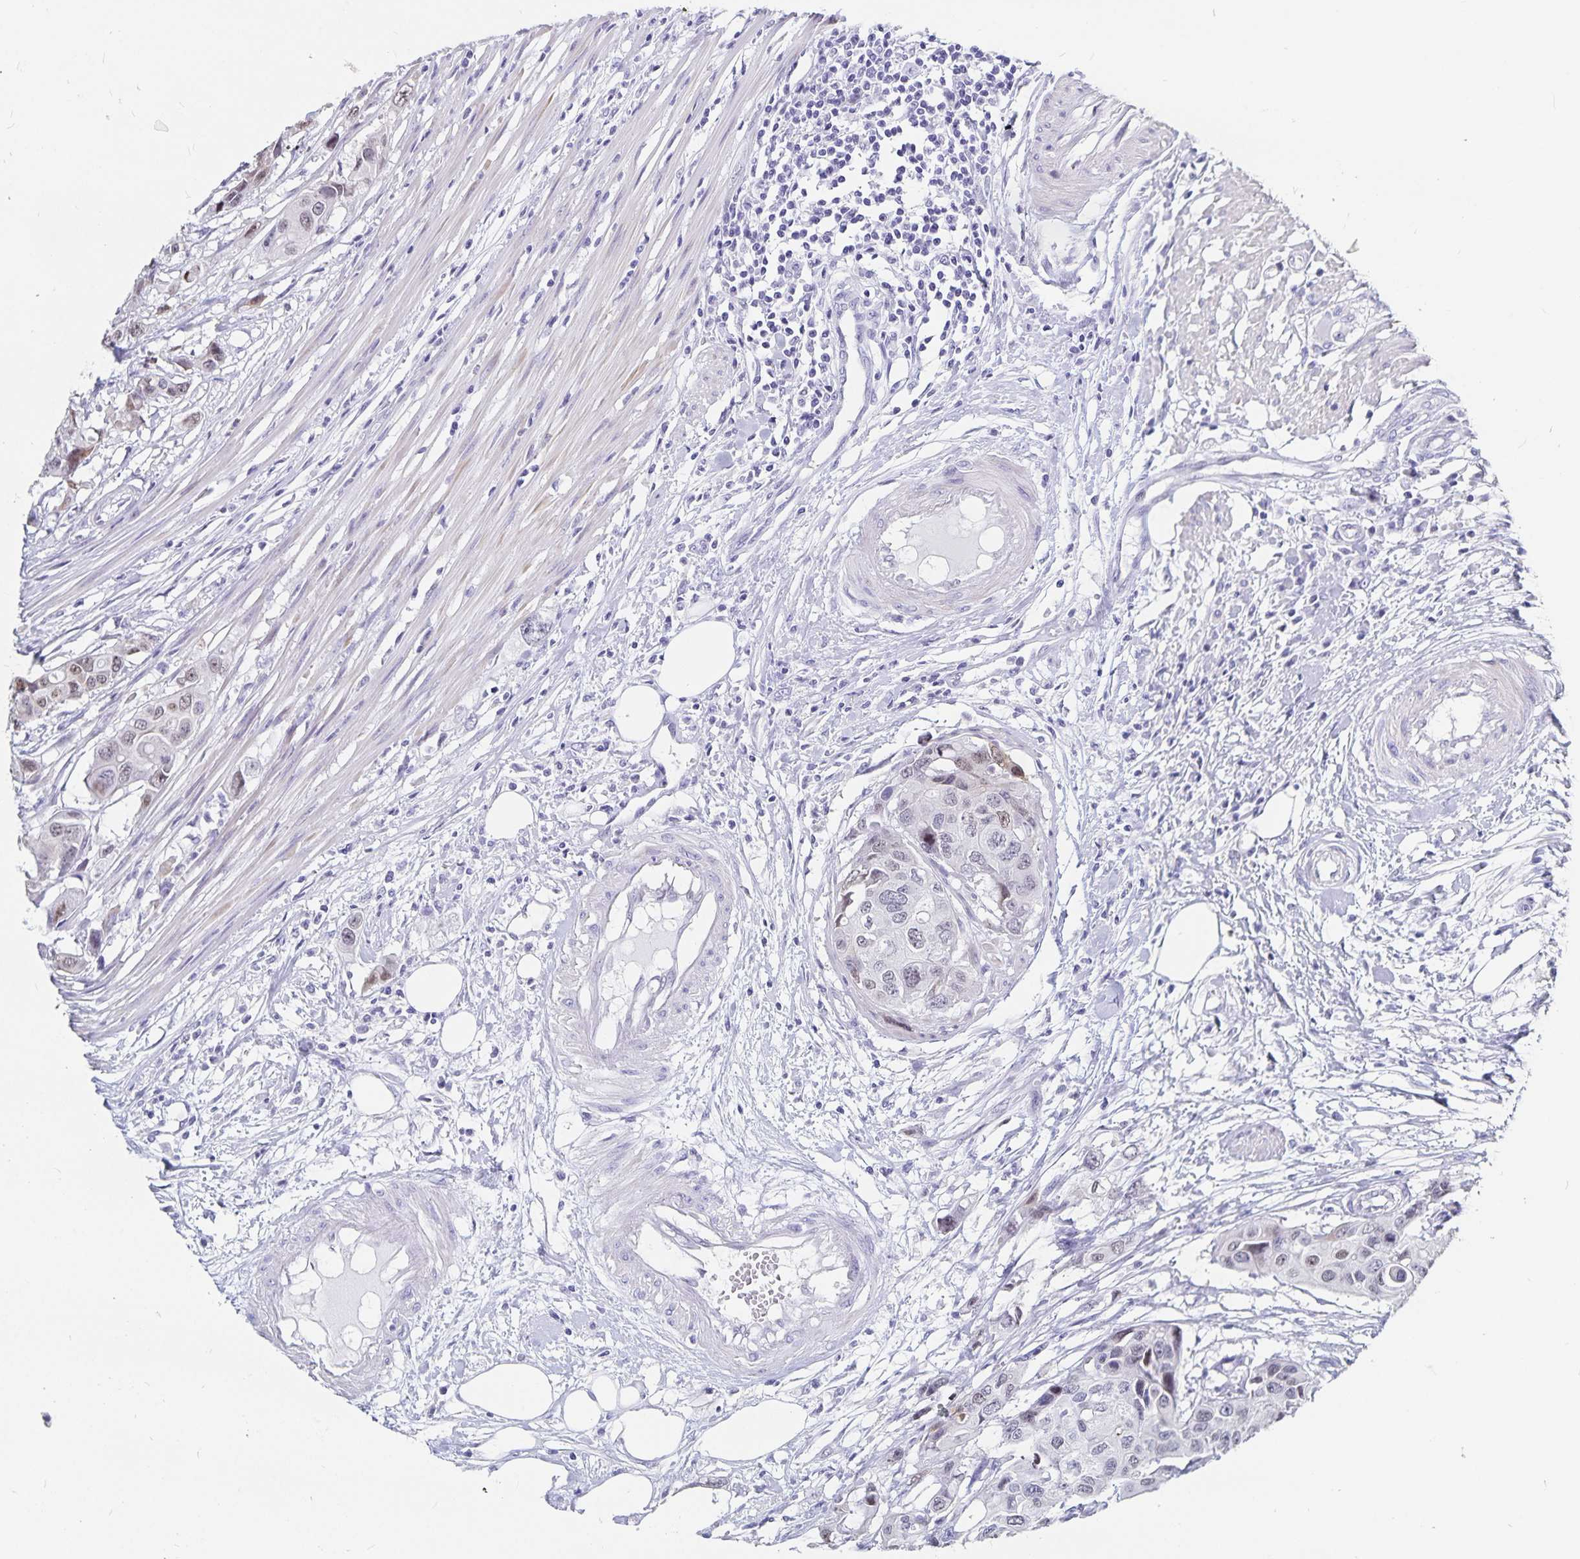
{"staining": {"intensity": "weak", "quantity": "<25%", "location": "cytoplasmic/membranous,nuclear"}, "tissue": "colorectal cancer", "cell_type": "Tumor cells", "image_type": "cancer", "snomed": [{"axis": "morphology", "description": "Adenocarcinoma, NOS"}, {"axis": "topography", "description": "Colon"}], "caption": "High magnification brightfield microscopy of colorectal cancer (adenocarcinoma) stained with DAB (3,3'-diaminobenzidine) (brown) and counterstained with hematoxylin (blue): tumor cells show no significant expression.", "gene": "HMGB3", "patient": {"sex": "male", "age": 77}}